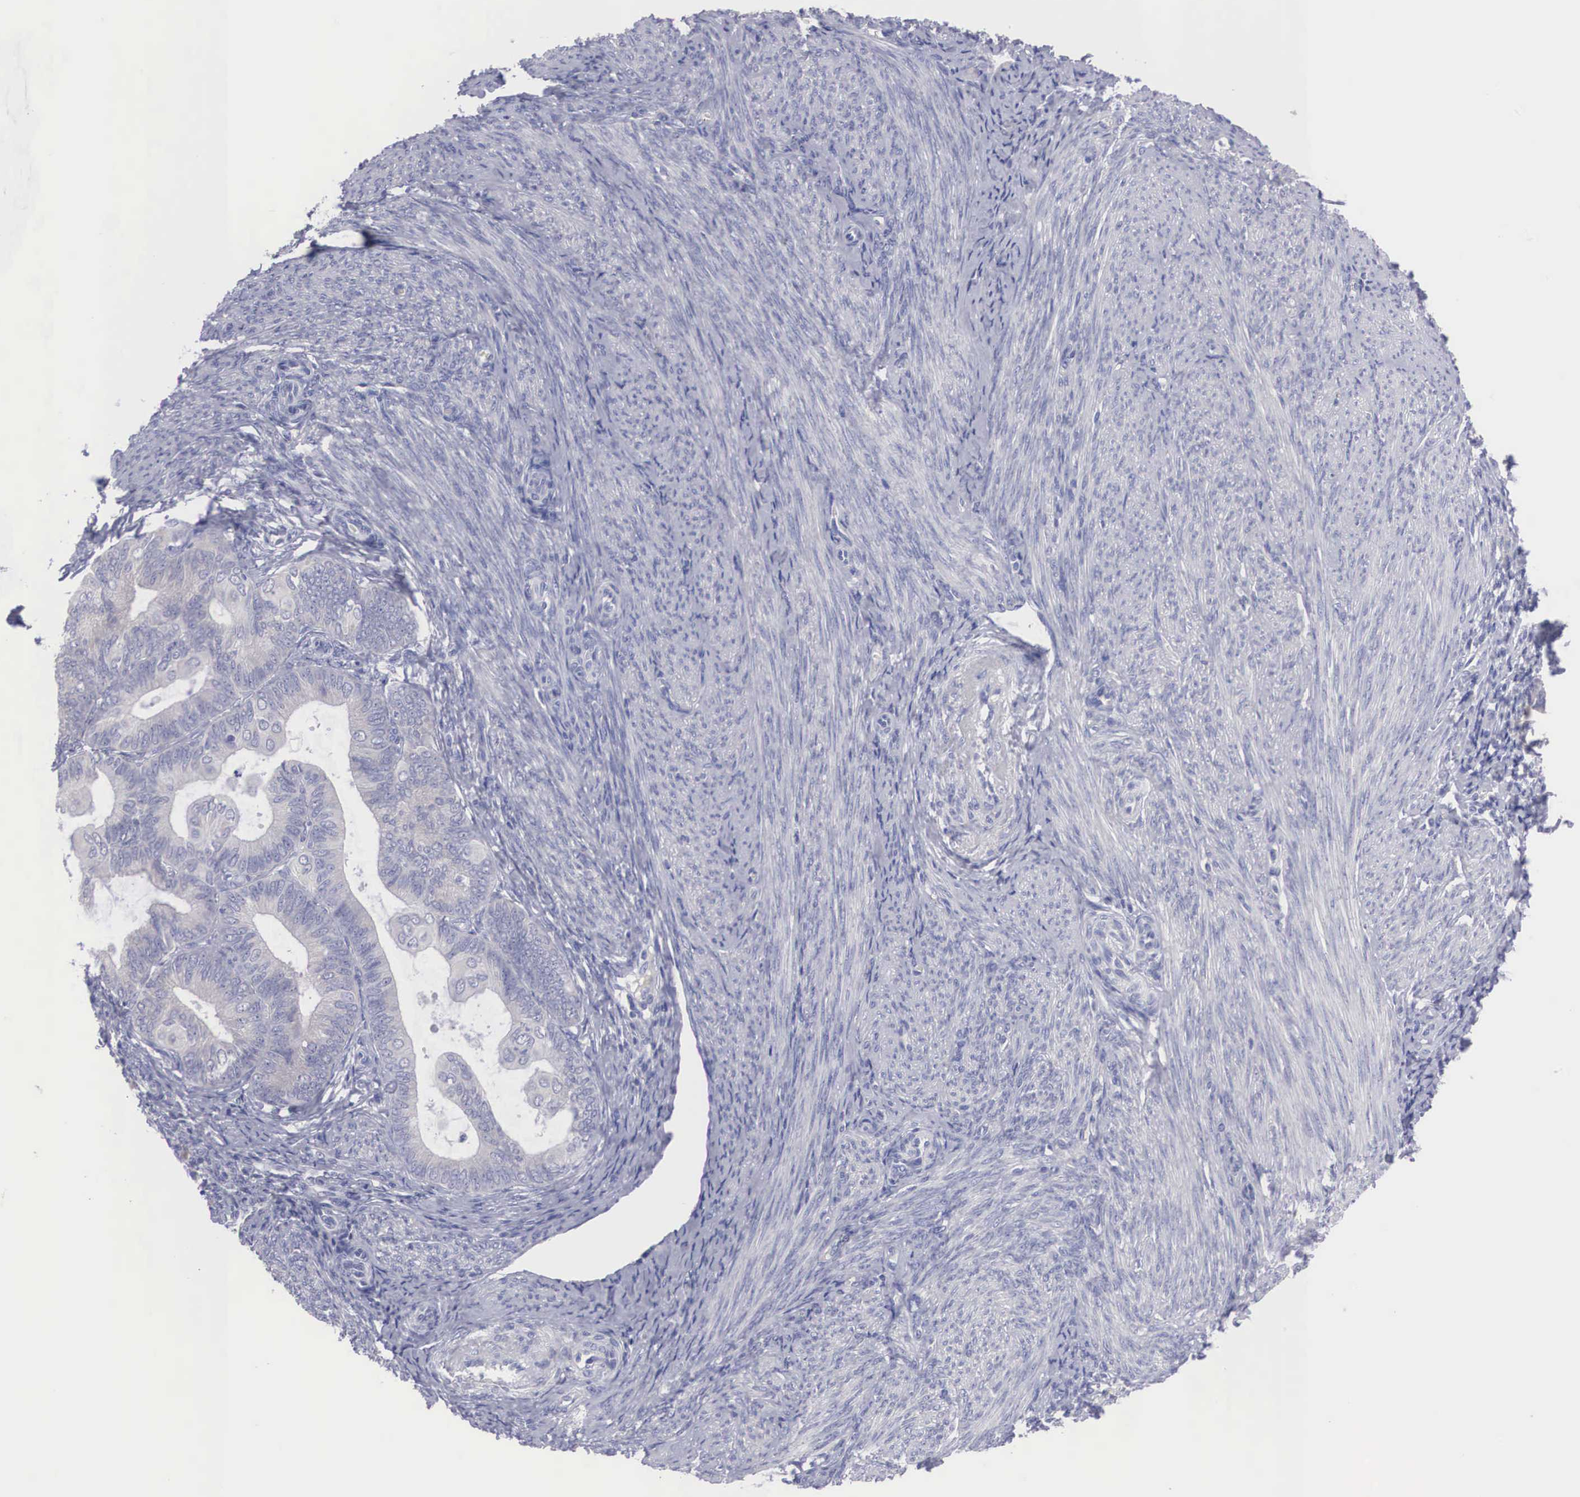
{"staining": {"intensity": "negative", "quantity": "none", "location": "none"}, "tissue": "endometrial cancer", "cell_type": "Tumor cells", "image_type": "cancer", "snomed": [{"axis": "morphology", "description": "Adenocarcinoma, NOS"}, {"axis": "topography", "description": "Endometrium"}], "caption": "Immunohistochemistry (IHC) micrograph of human endometrial cancer (adenocarcinoma) stained for a protein (brown), which reveals no expression in tumor cells. The staining is performed using DAB (3,3'-diaminobenzidine) brown chromogen with nuclei counter-stained in using hematoxylin.", "gene": "REPS2", "patient": {"sex": "female", "age": 63}}